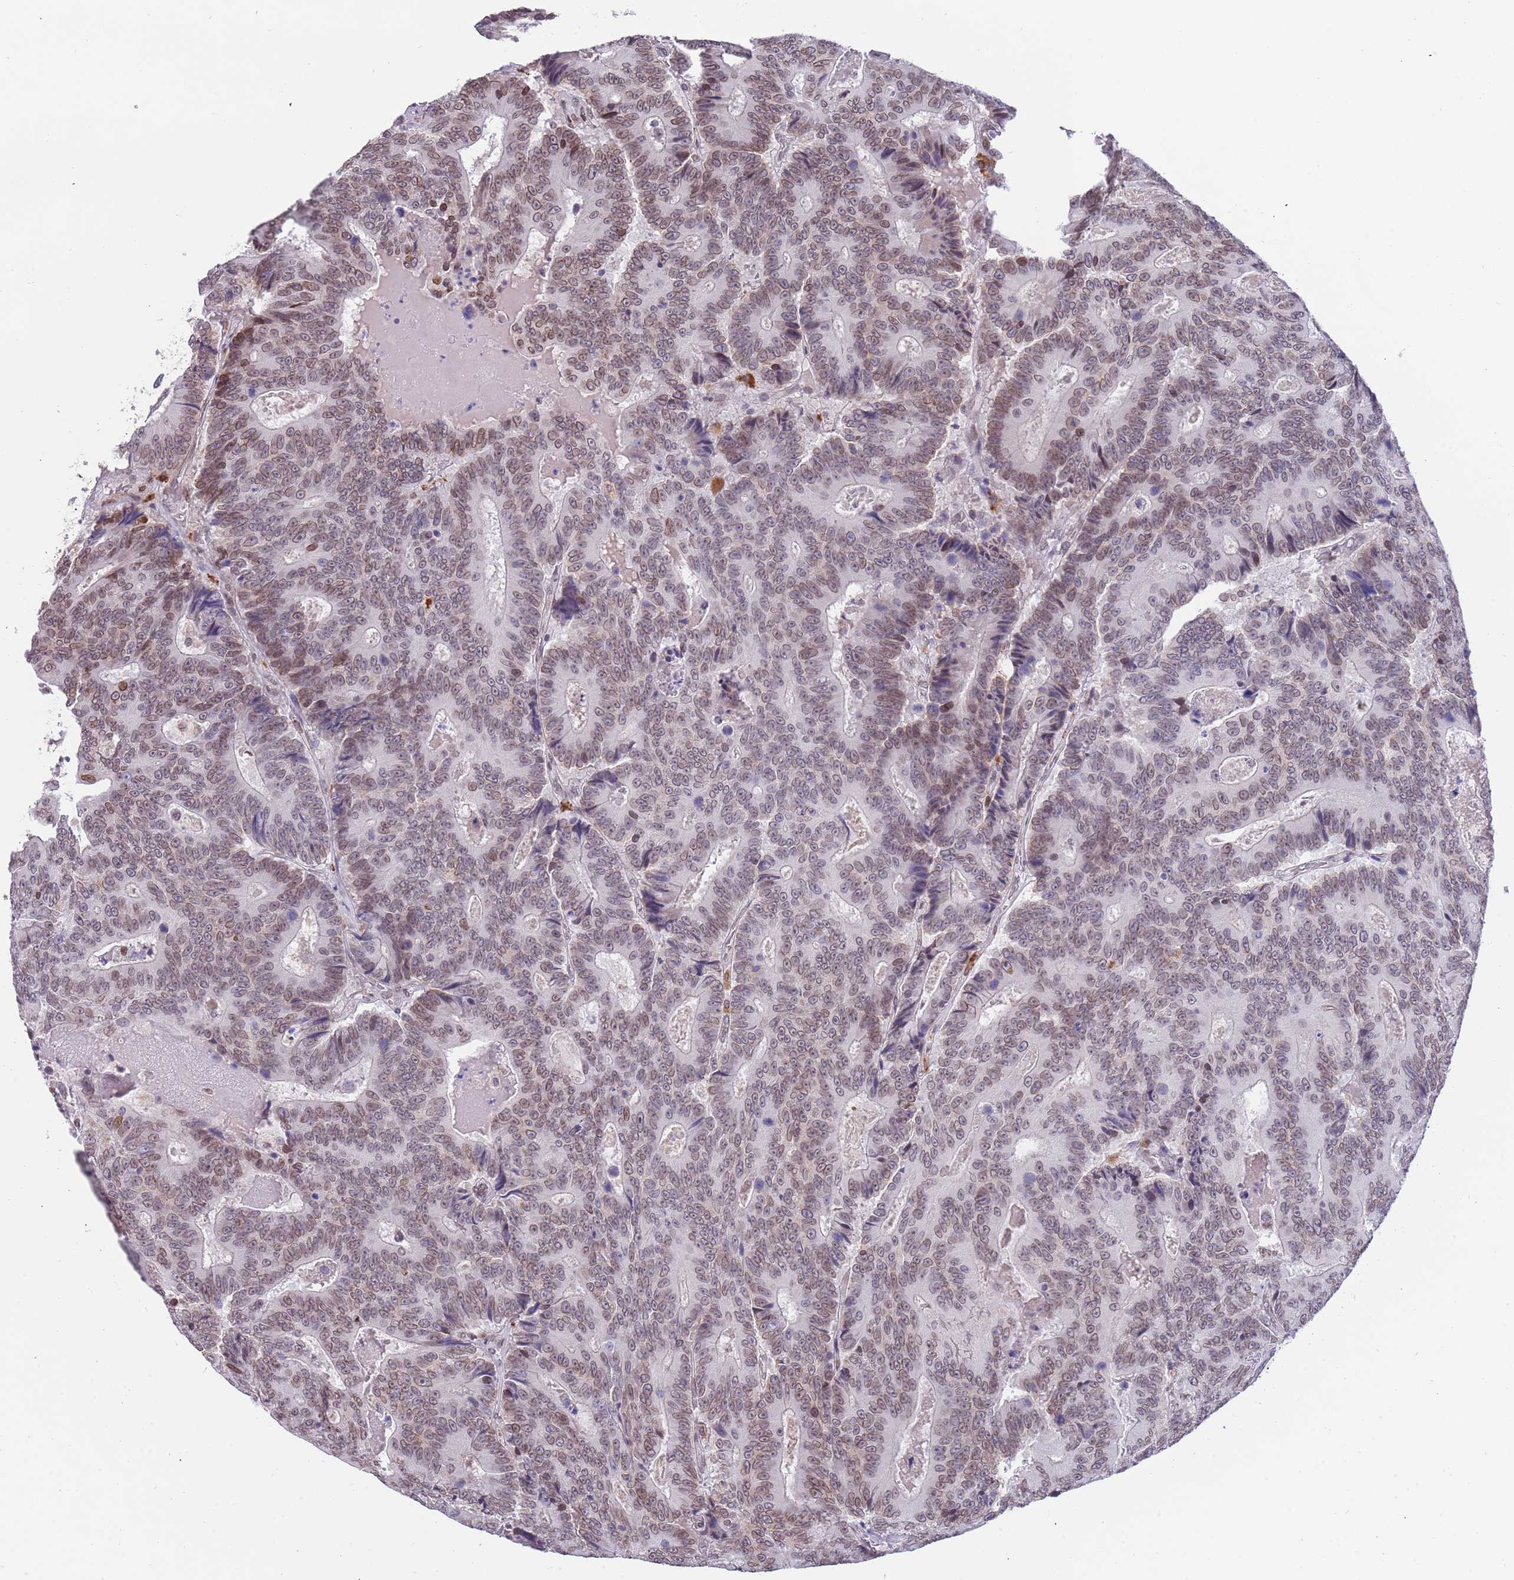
{"staining": {"intensity": "weak", "quantity": ">75%", "location": "cytoplasmic/membranous,nuclear"}, "tissue": "colorectal cancer", "cell_type": "Tumor cells", "image_type": "cancer", "snomed": [{"axis": "morphology", "description": "Adenocarcinoma, NOS"}, {"axis": "topography", "description": "Colon"}], "caption": "A low amount of weak cytoplasmic/membranous and nuclear positivity is appreciated in about >75% of tumor cells in colorectal cancer (adenocarcinoma) tissue. The protein of interest is stained brown, and the nuclei are stained in blue (DAB (3,3'-diaminobenzidine) IHC with brightfield microscopy, high magnification).", "gene": "KLHDC2", "patient": {"sex": "male", "age": 83}}